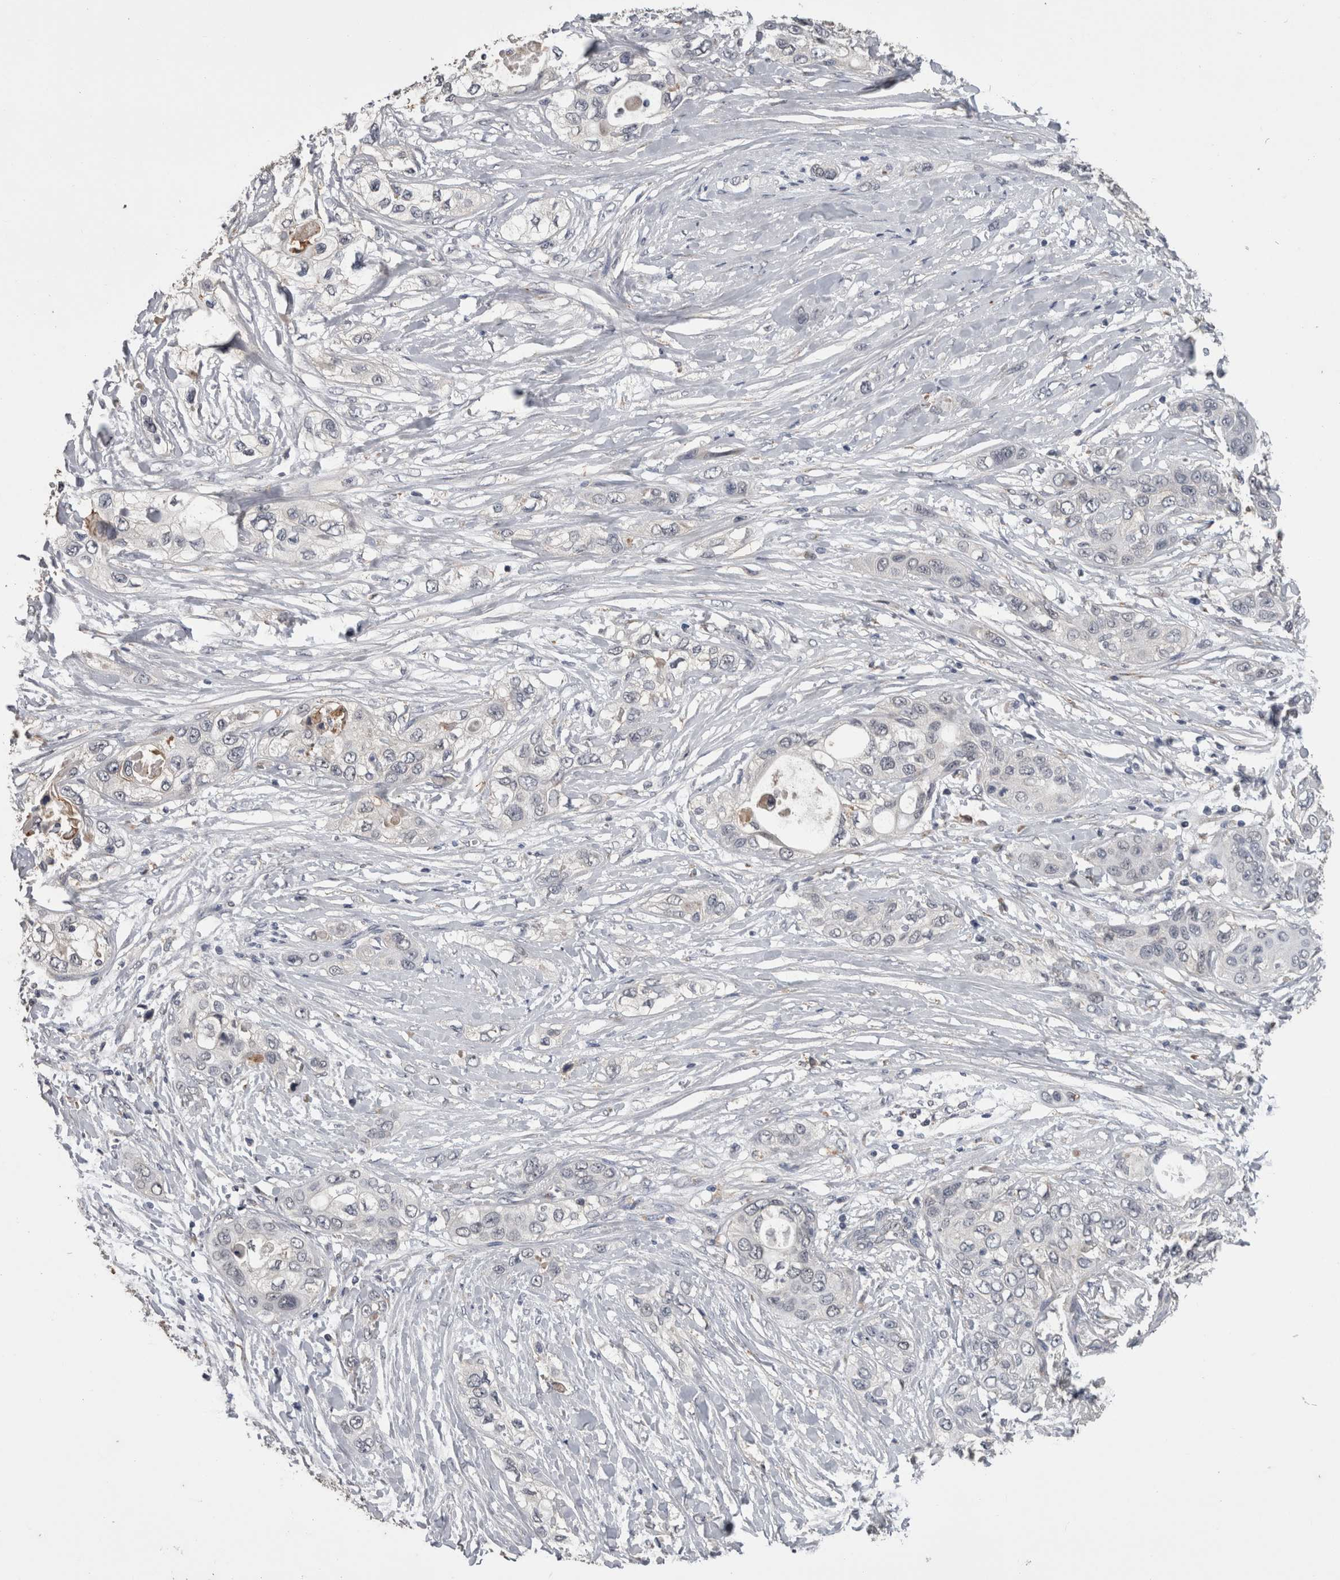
{"staining": {"intensity": "negative", "quantity": "none", "location": "none"}, "tissue": "pancreatic cancer", "cell_type": "Tumor cells", "image_type": "cancer", "snomed": [{"axis": "morphology", "description": "Adenocarcinoma, NOS"}, {"axis": "topography", "description": "Pancreas"}], "caption": "IHC of pancreatic cancer (adenocarcinoma) exhibits no expression in tumor cells.", "gene": "ANXA13", "patient": {"sex": "female", "age": 70}}